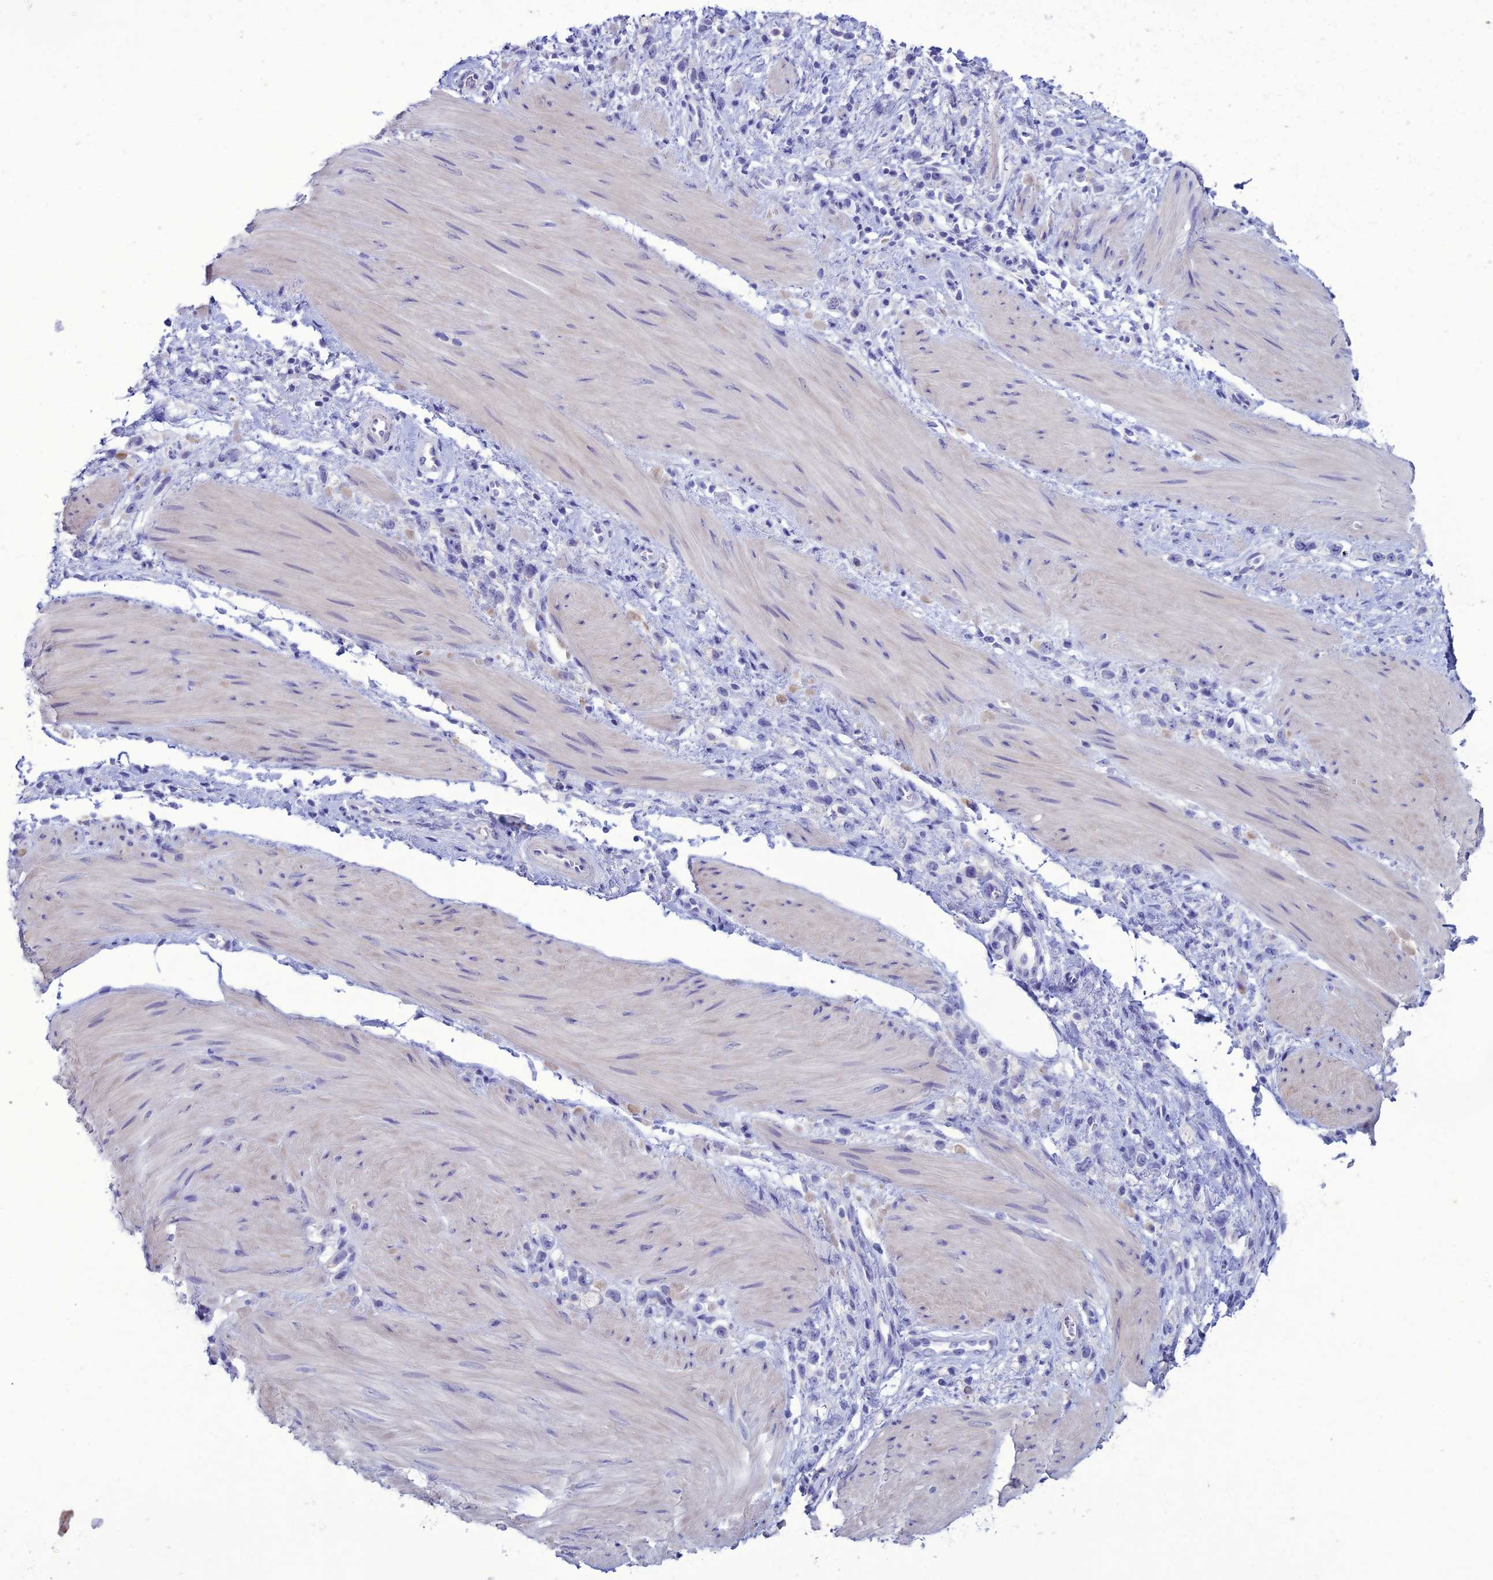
{"staining": {"intensity": "negative", "quantity": "none", "location": "none"}, "tissue": "stomach cancer", "cell_type": "Tumor cells", "image_type": "cancer", "snomed": [{"axis": "morphology", "description": "Adenocarcinoma, NOS"}, {"axis": "topography", "description": "Stomach"}], "caption": "Immunohistochemical staining of human adenocarcinoma (stomach) exhibits no significant staining in tumor cells.", "gene": "CLEC2L", "patient": {"sex": "female", "age": 65}}